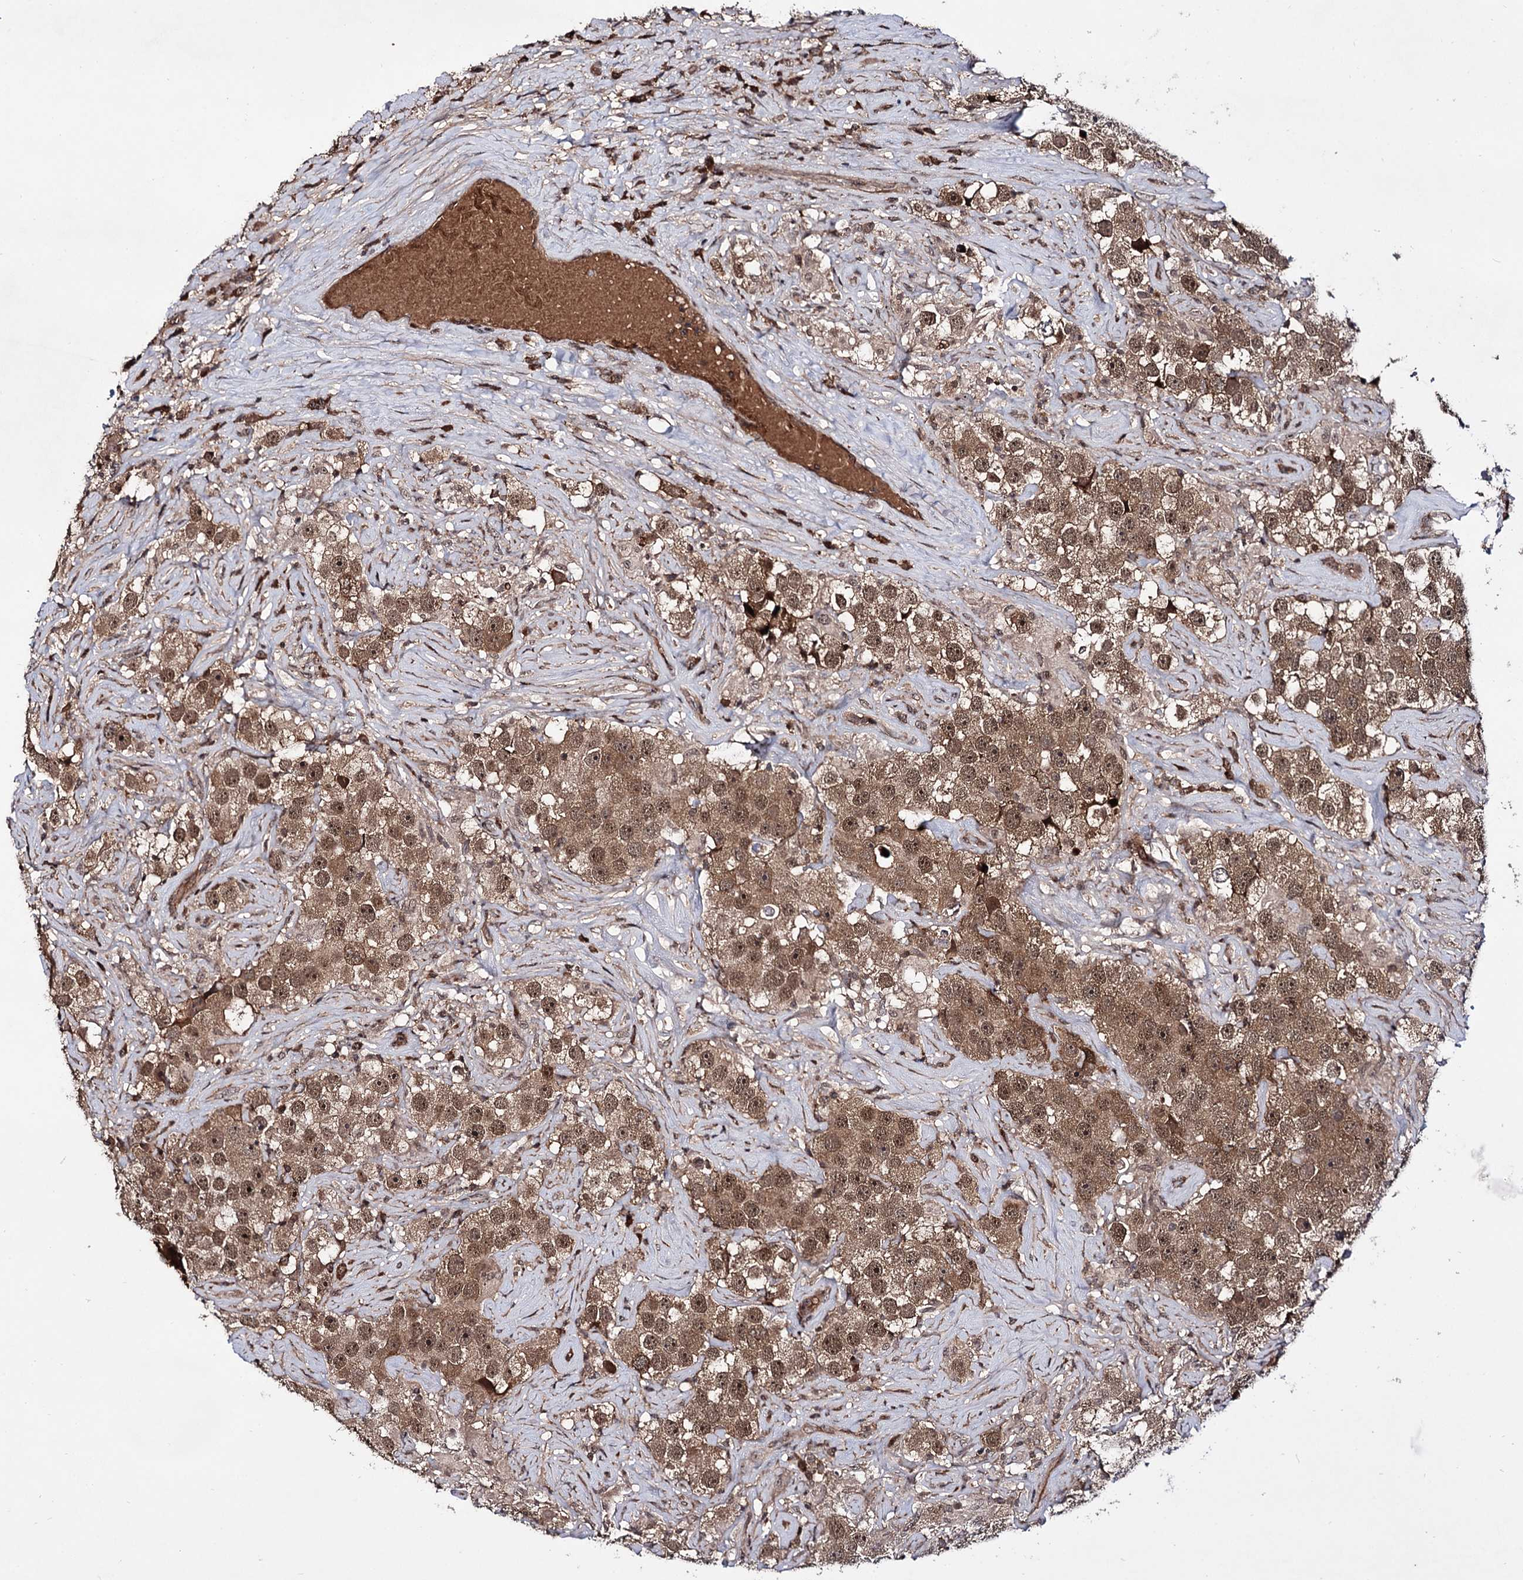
{"staining": {"intensity": "moderate", "quantity": ">75%", "location": "cytoplasmic/membranous,nuclear"}, "tissue": "testis cancer", "cell_type": "Tumor cells", "image_type": "cancer", "snomed": [{"axis": "morphology", "description": "Seminoma, NOS"}, {"axis": "topography", "description": "Testis"}], "caption": "Immunohistochemical staining of seminoma (testis) displays medium levels of moderate cytoplasmic/membranous and nuclear protein positivity in about >75% of tumor cells. The staining was performed using DAB (3,3'-diaminobenzidine) to visualize the protein expression in brown, while the nuclei were stained in blue with hematoxylin (Magnification: 20x).", "gene": "MICAL2", "patient": {"sex": "male", "age": 49}}